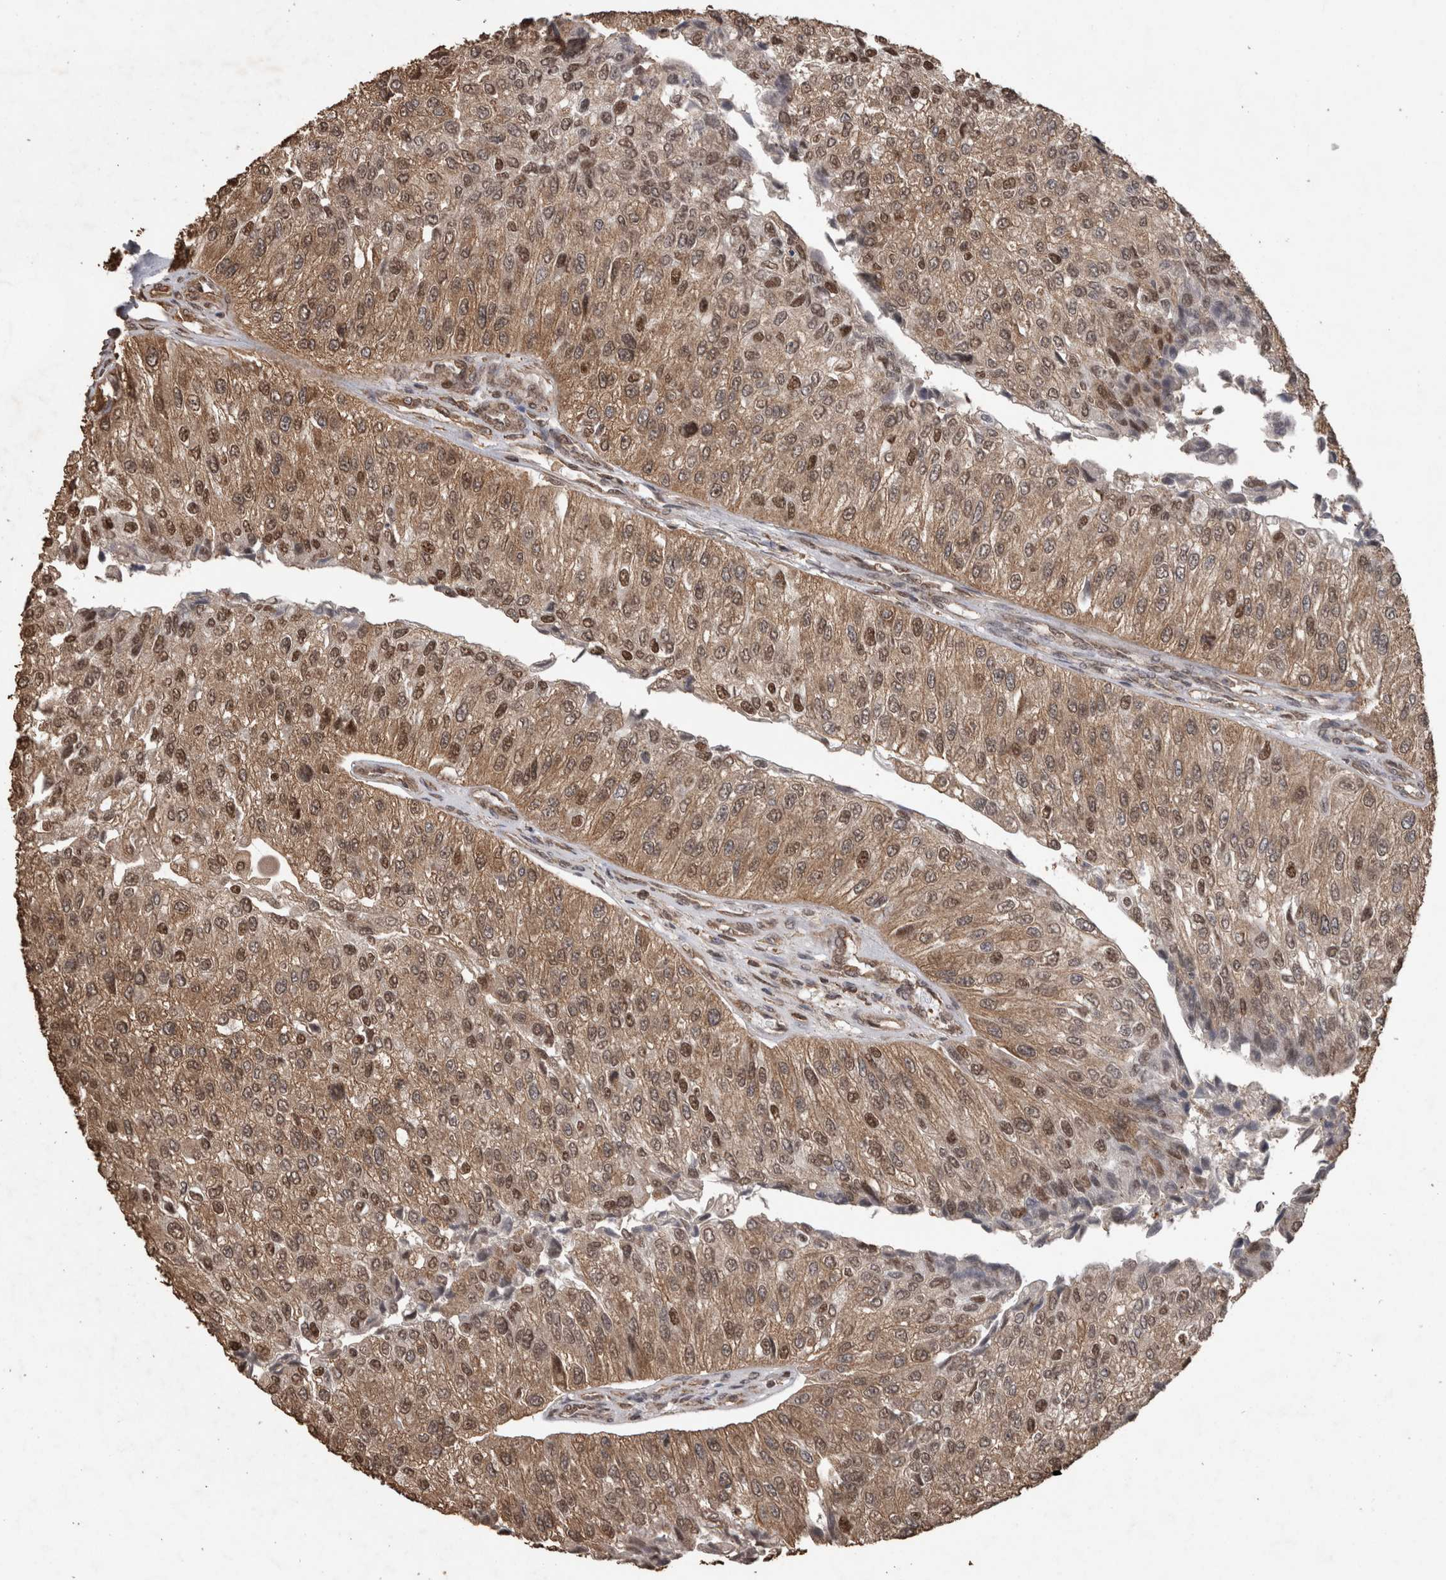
{"staining": {"intensity": "moderate", "quantity": ">75%", "location": "cytoplasmic/membranous,nuclear"}, "tissue": "urothelial cancer", "cell_type": "Tumor cells", "image_type": "cancer", "snomed": [{"axis": "morphology", "description": "Urothelial carcinoma, High grade"}, {"axis": "topography", "description": "Kidney"}, {"axis": "topography", "description": "Urinary bladder"}], "caption": "A brown stain highlights moderate cytoplasmic/membranous and nuclear positivity of a protein in urothelial cancer tumor cells.", "gene": "PINK1", "patient": {"sex": "male", "age": 77}}